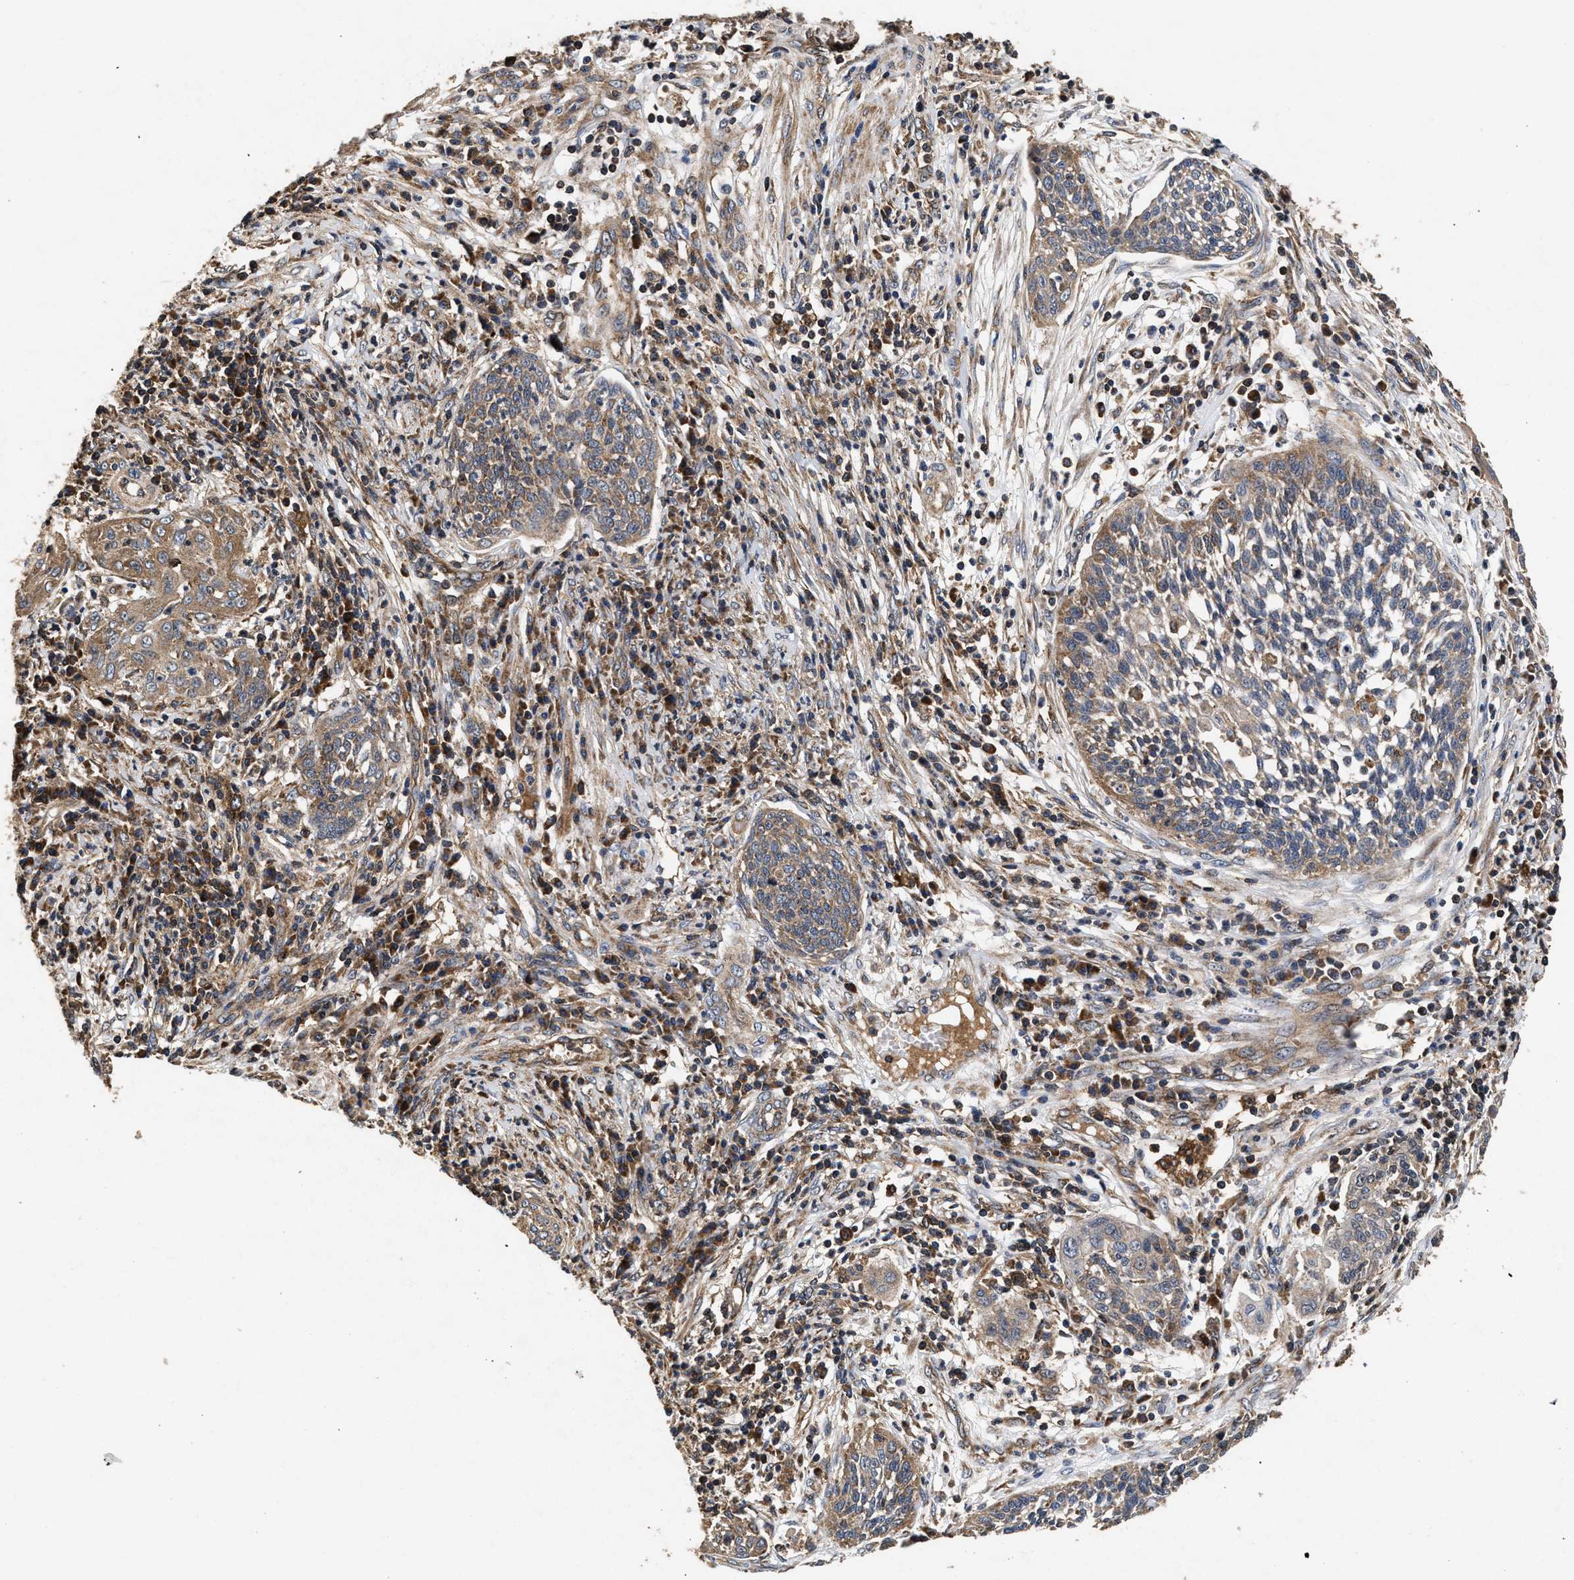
{"staining": {"intensity": "moderate", "quantity": ">75%", "location": "cytoplasmic/membranous"}, "tissue": "cervical cancer", "cell_type": "Tumor cells", "image_type": "cancer", "snomed": [{"axis": "morphology", "description": "Squamous cell carcinoma, NOS"}, {"axis": "topography", "description": "Cervix"}], "caption": "Immunohistochemical staining of cervical squamous cell carcinoma displays medium levels of moderate cytoplasmic/membranous protein positivity in about >75% of tumor cells.", "gene": "NFKB2", "patient": {"sex": "female", "age": 34}}